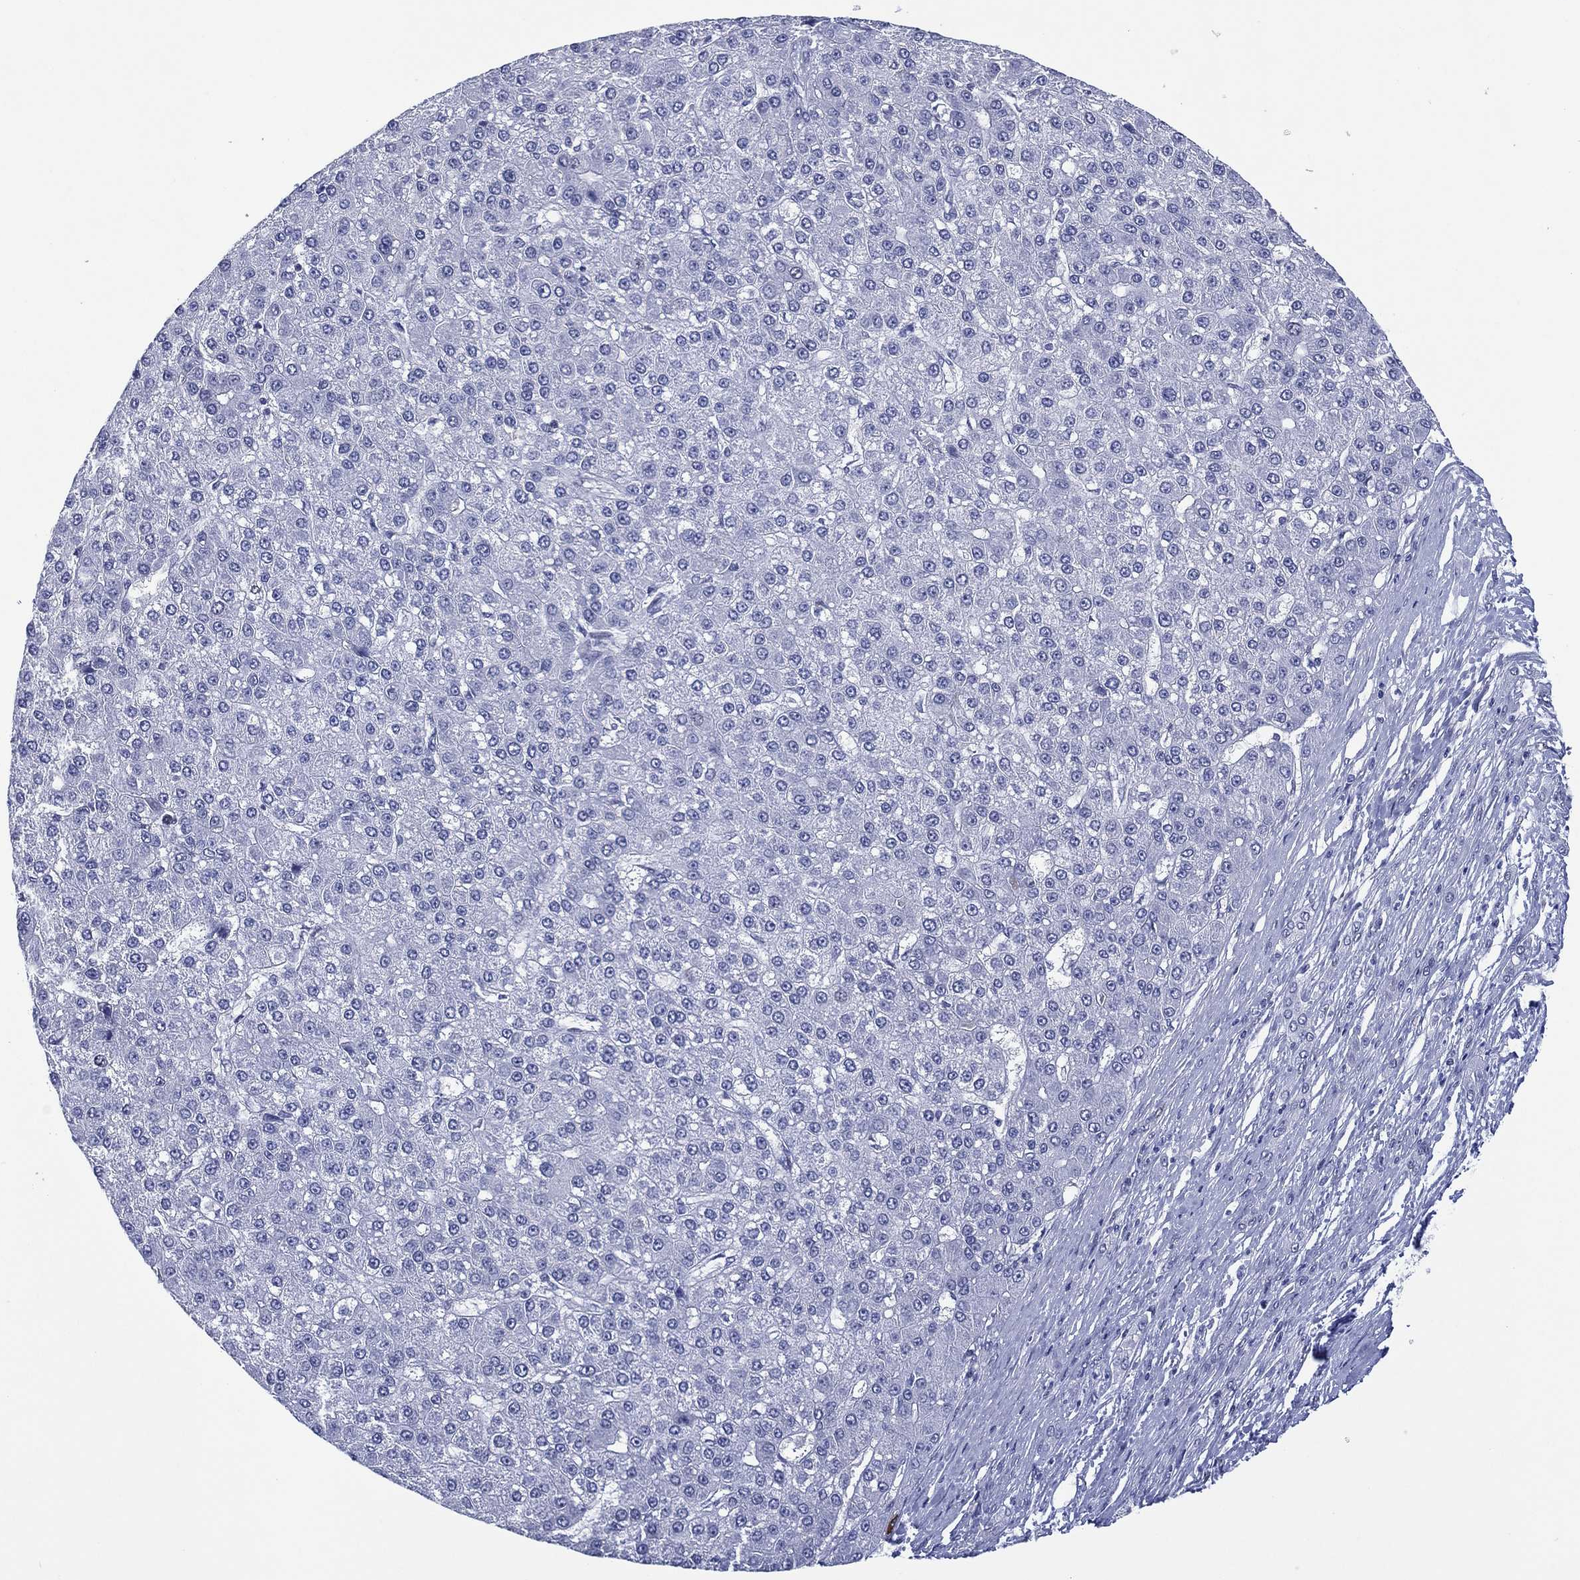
{"staining": {"intensity": "negative", "quantity": "none", "location": "none"}, "tissue": "liver cancer", "cell_type": "Tumor cells", "image_type": "cancer", "snomed": [{"axis": "morphology", "description": "Carcinoma, Hepatocellular, NOS"}, {"axis": "topography", "description": "Liver"}], "caption": "The image shows no significant staining in tumor cells of liver cancer (hepatocellular carcinoma).", "gene": "GATA6", "patient": {"sex": "male", "age": 67}}